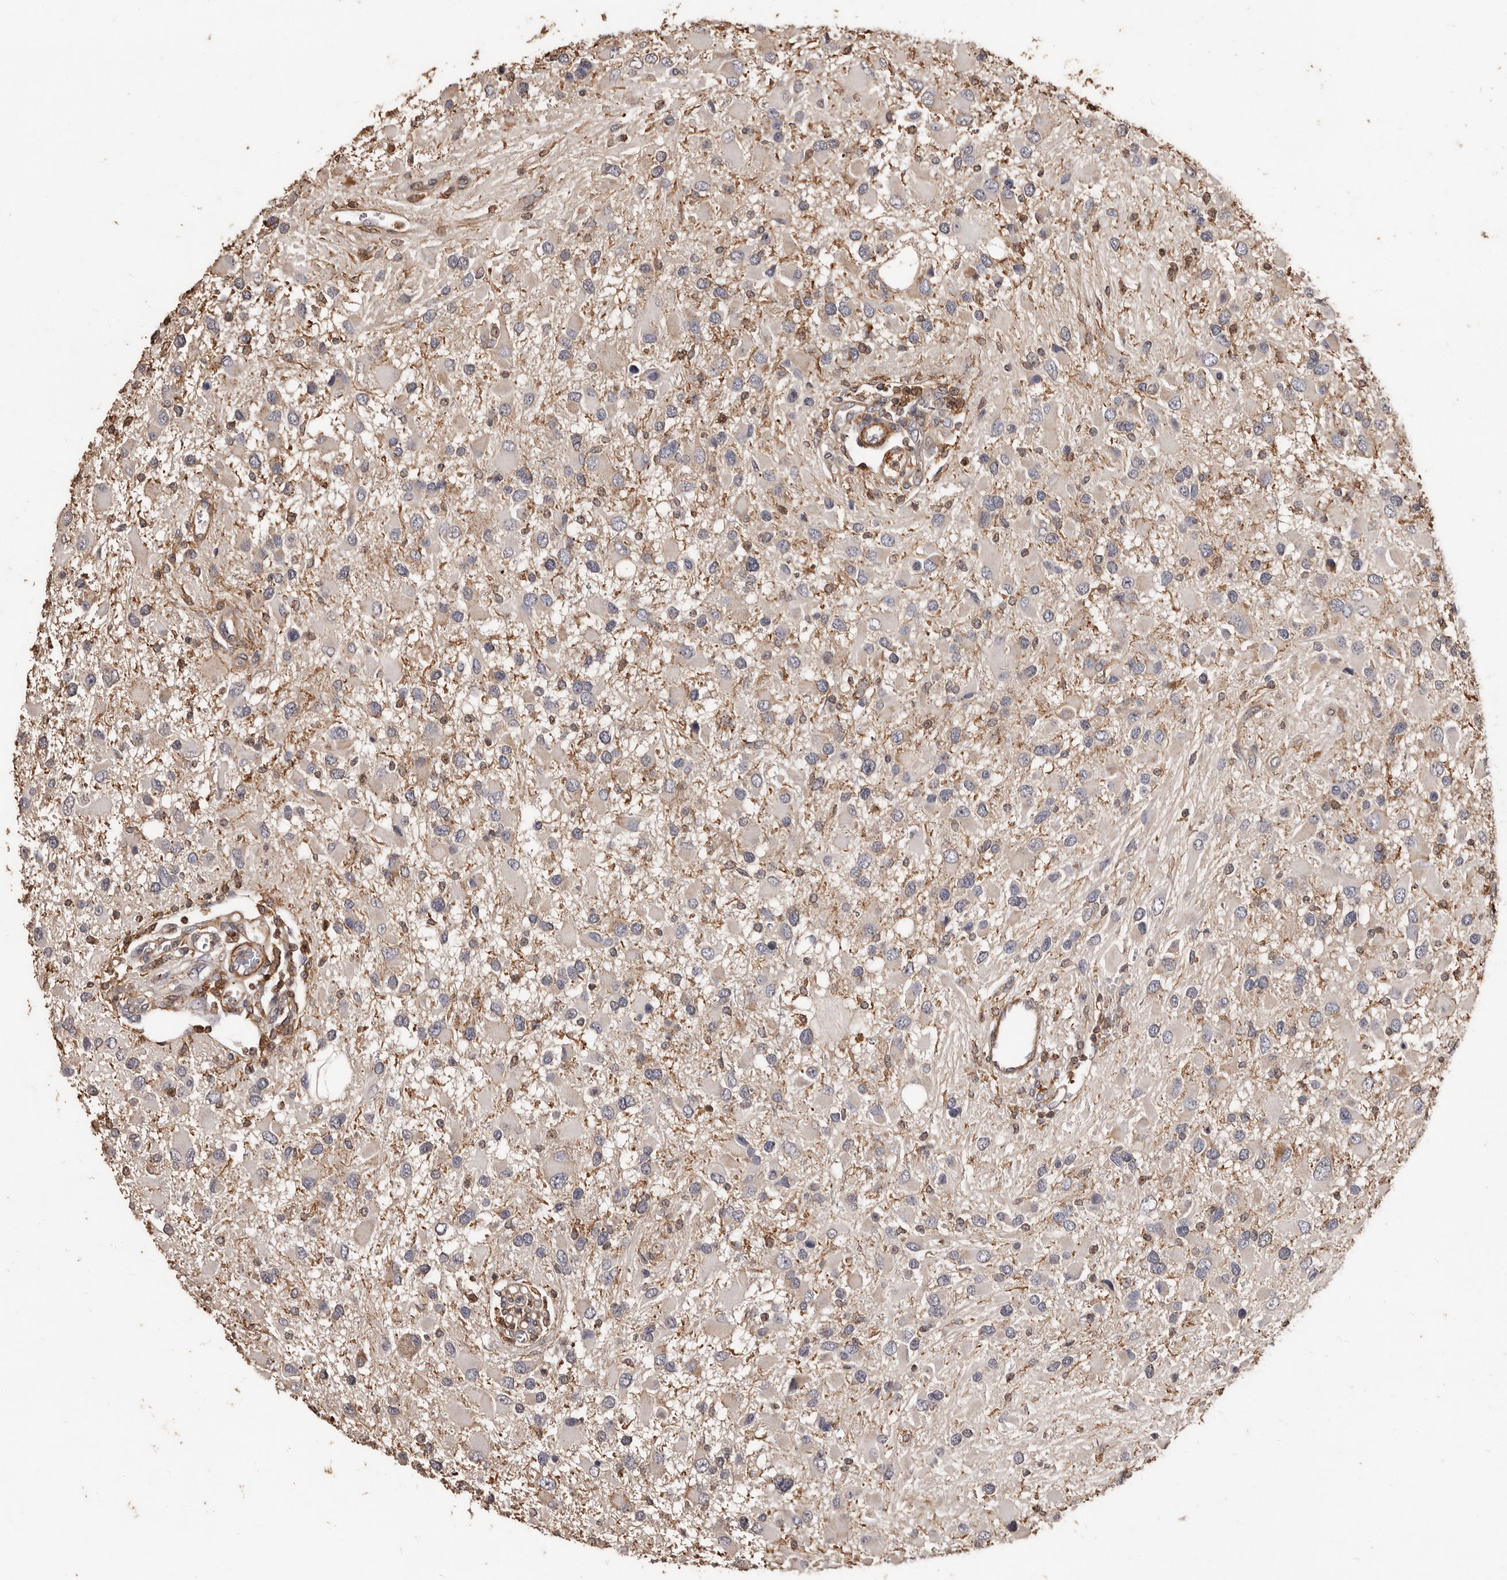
{"staining": {"intensity": "negative", "quantity": "none", "location": "none"}, "tissue": "glioma", "cell_type": "Tumor cells", "image_type": "cancer", "snomed": [{"axis": "morphology", "description": "Glioma, malignant, High grade"}, {"axis": "topography", "description": "Brain"}], "caption": "This is an IHC photomicrograph of malignant high-grade glioma. There is no staining in tumor cells.", "gene": "GSK3A", "patient": {"sex": "male", "age": 53}}